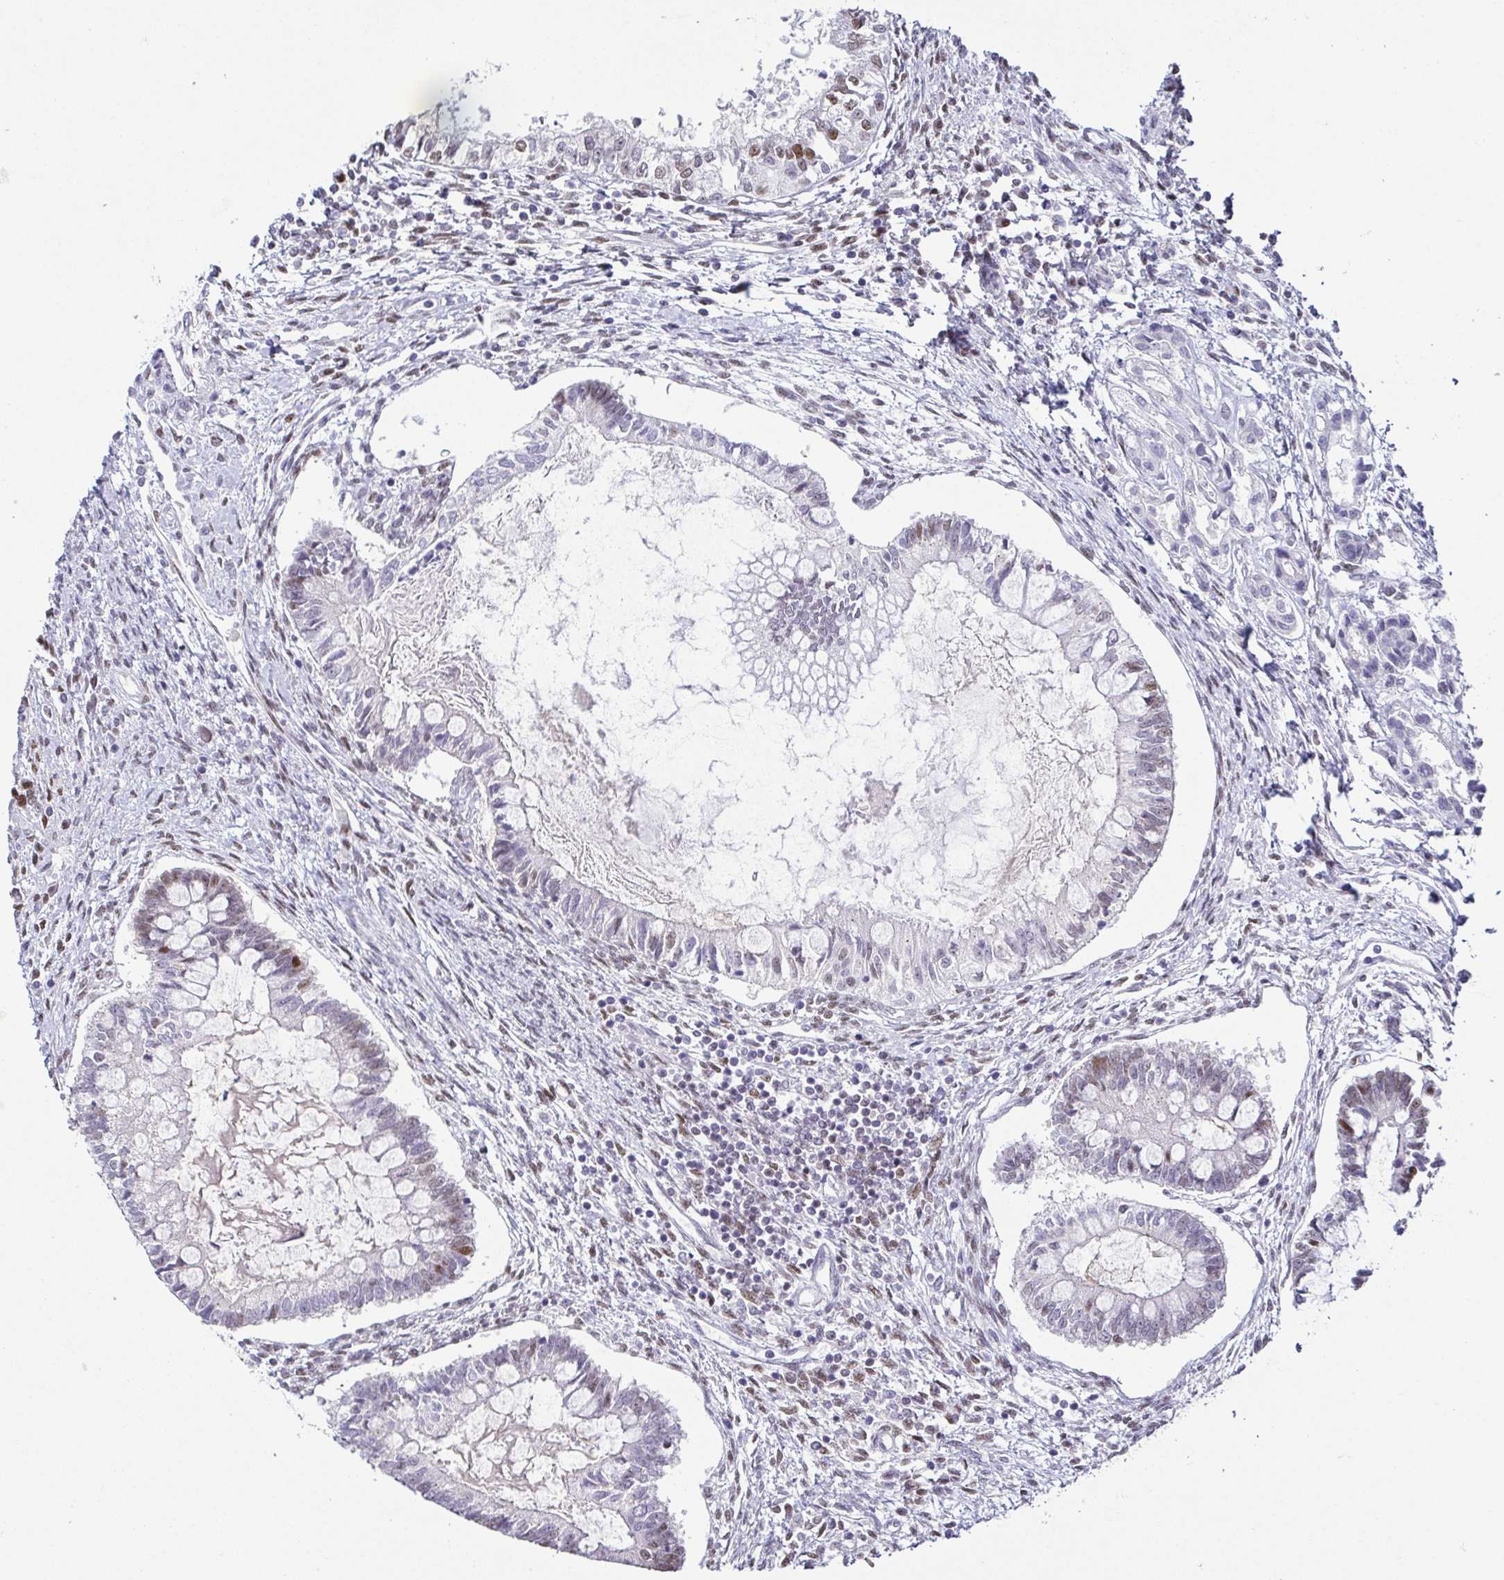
{"staining": {"intensity": "moderate", "quantity": "<25%", "location": "nuclear"}, "tissue": "testis cancer", "cell_type": "Tumor cells", "image_type": "cancer", "snomed": [{"axis": "morphology", "description": "Carcinoma, Embryonal, NOS"}, {"axis": "topography", "description": "Testis"}], "caption": "Protein staining displays moderate nuclear staining in approximately <25% of tumor cells in testis cancer.", "gene": "TCF3", "patient": {"sex": "male", "age": 37}}